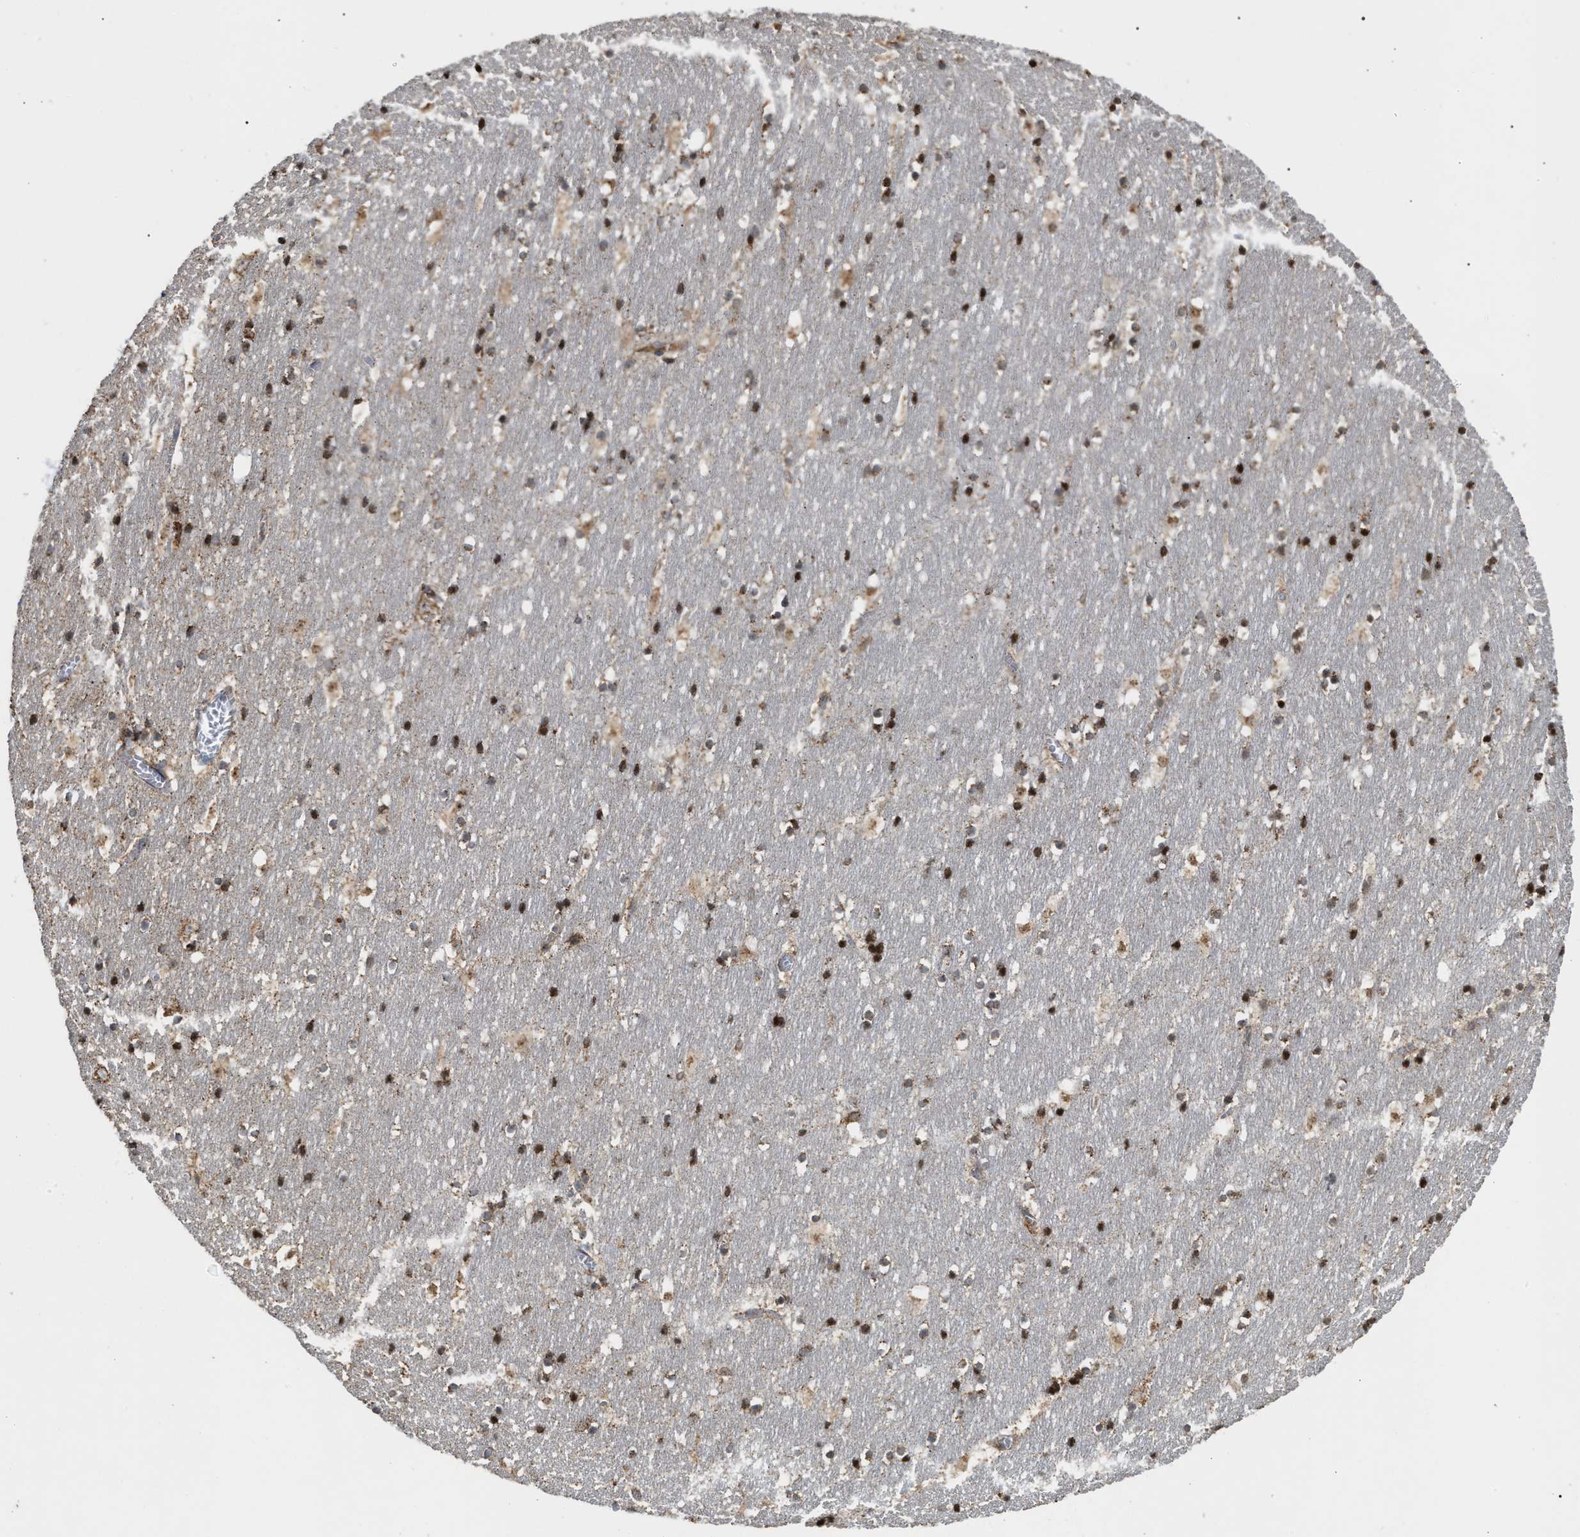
{"staining": {"intensity": "moderate", "quantity": ">75%", "location": "cytoplasmic/membranous"}, "tissue": "hippocampus", "cell_type": "Glial cells", "image_type": "normal", "snomed": [{"axis": "morphology", "description": "Normal tissue, NOS"}, {"axis": "topography", "description": "Hippocampus"}], "caption": "Hippocampus stained with immunohistochemistry demonstrates moderate cytoplasmic/membranous positivity in about >75% of glial cells.", "gene": "TACO1", "patient": {"sex": "male", "age": 45}}